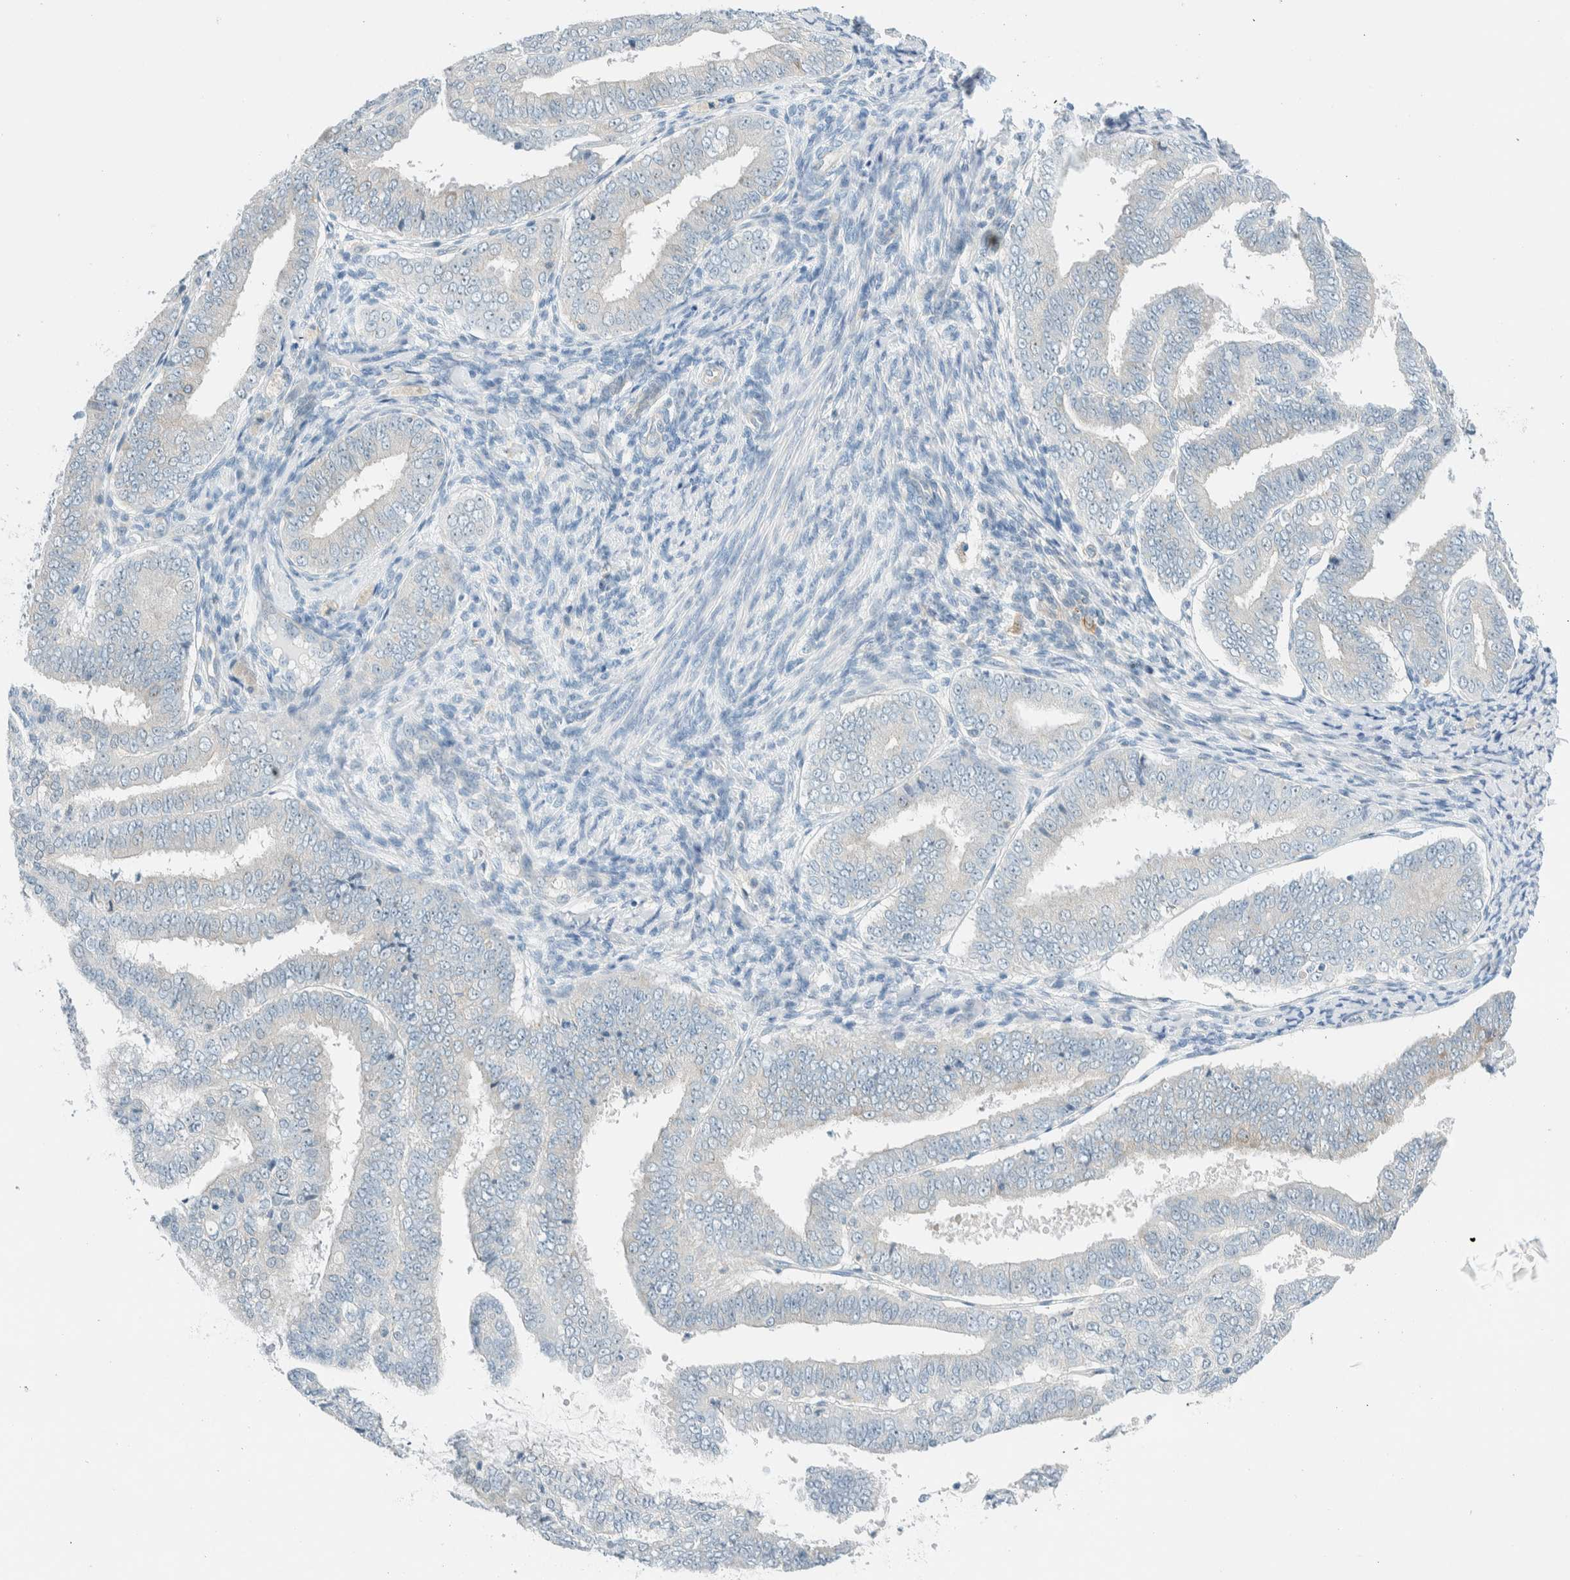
{"staining": {"intensity": "negative", "quantity": "none", "location": "none"}, "tissue": "endometrial cancer", "cell_type": "Tumor cells", "image_type": "cancer", "snomed": [{"axis": "morphology", "description": "Adenocarcinoma, NOS"}, {"axis": "topography", "description": "Endometrium"}], "caption": "The IHC image has no significant staining in tumor cells of endometrial cancer tissue. Nuclei are stained in blue.", "gene": "NDE1", "patient": {"sex": "female", "age": 63}}